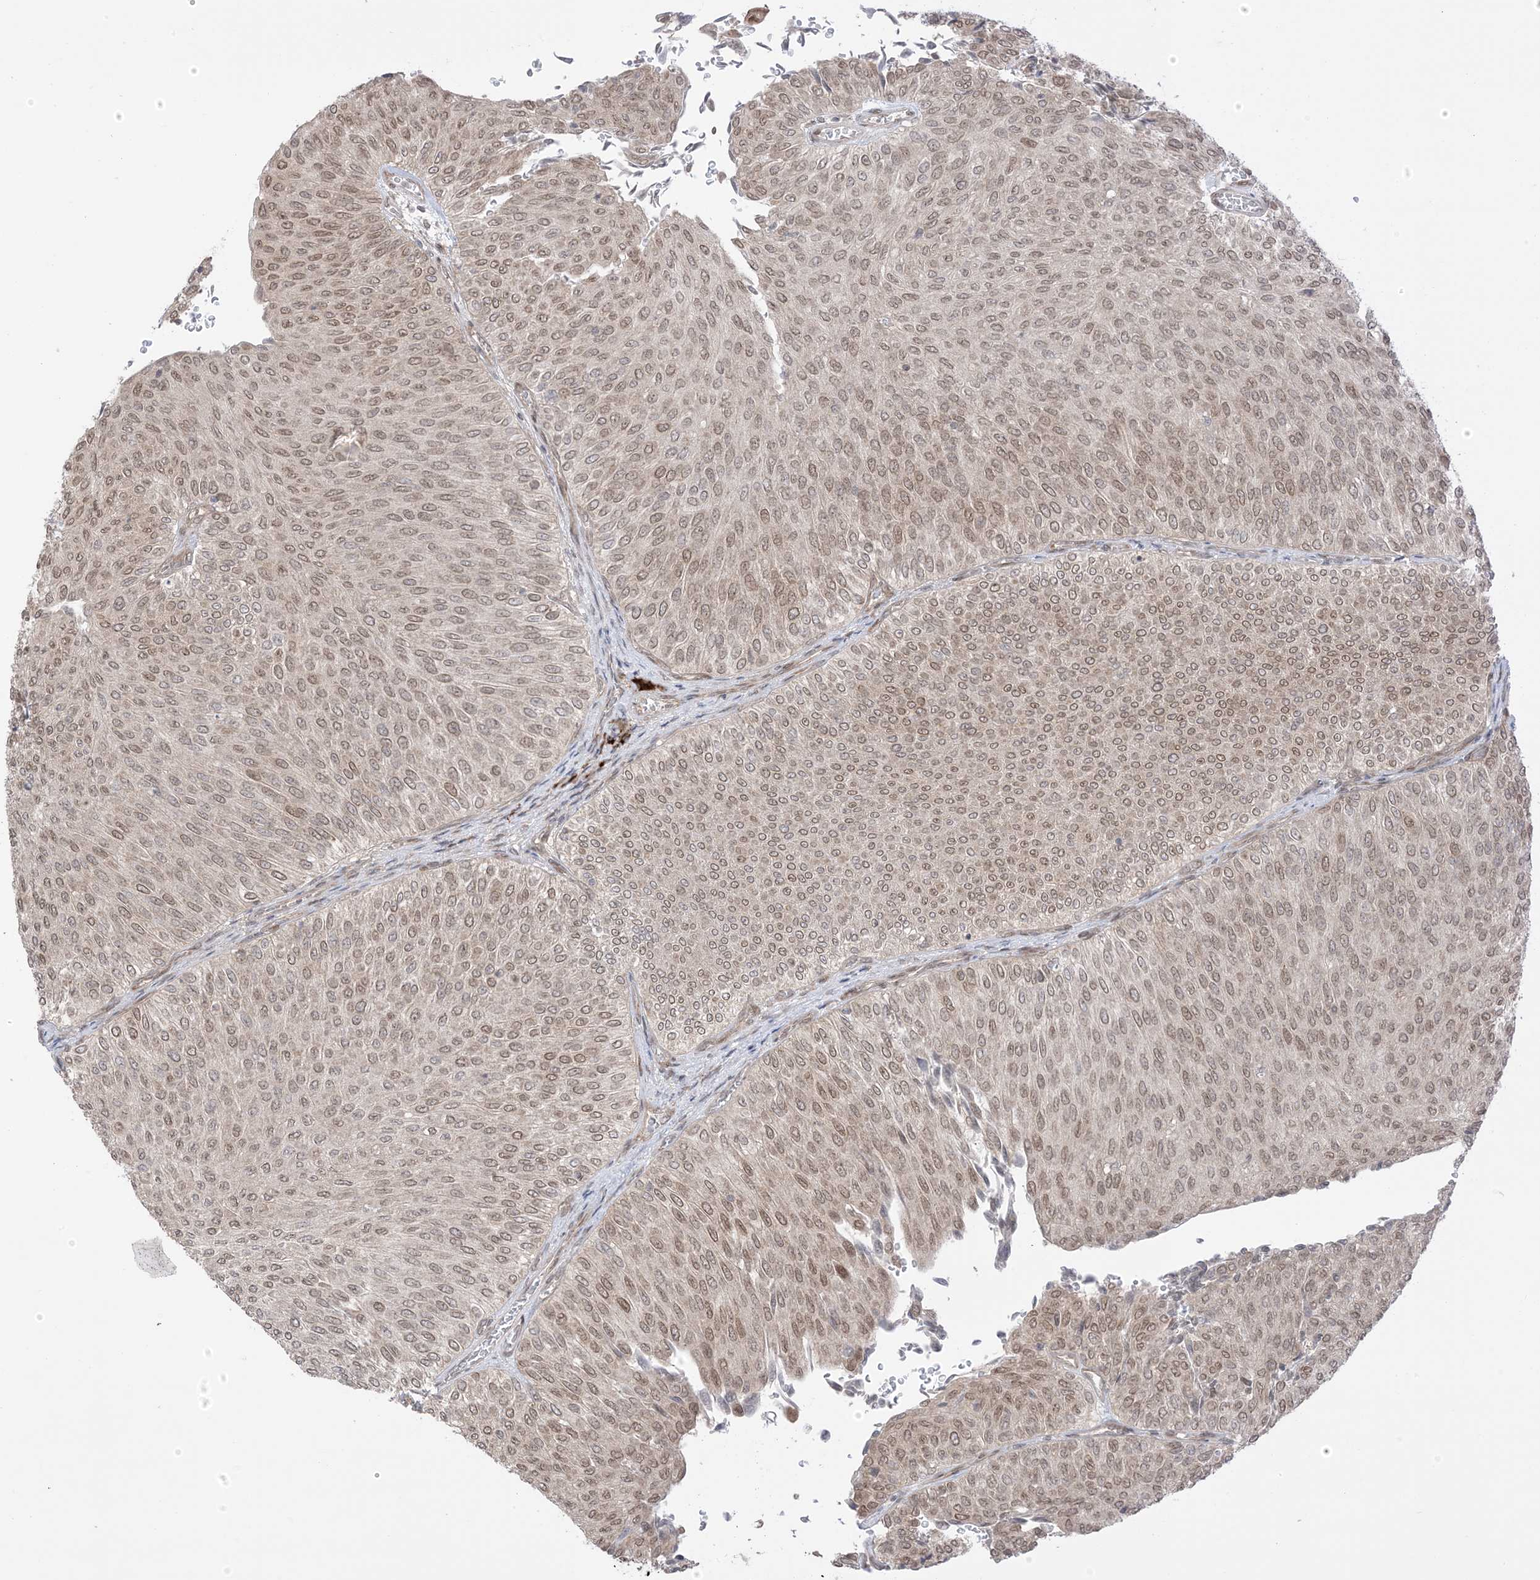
{"staining": {"intensity": "moderate", "quantity": ">75%", "location": "cytoplasmic/membranous,nuclear"}, "tissue": "urothelial cancer", "cell_type": "Tumor cells", "image_type": "cancer", "snomed": [{"axis": "morphology", "description": "Urothelial carcinoma, Low grade"}, {"axis": "topography", "description": "Urinary bladder"}], "caption": "Immunohistochemistry of human low-grade urothelial carcinoma shows medium levels of moderate cytoplasmic/membranous and nuclear expression in approximately >75% of tumor cells.", "gene": "UBE2E2", "patient": {"sex": "male", "age": 78}}